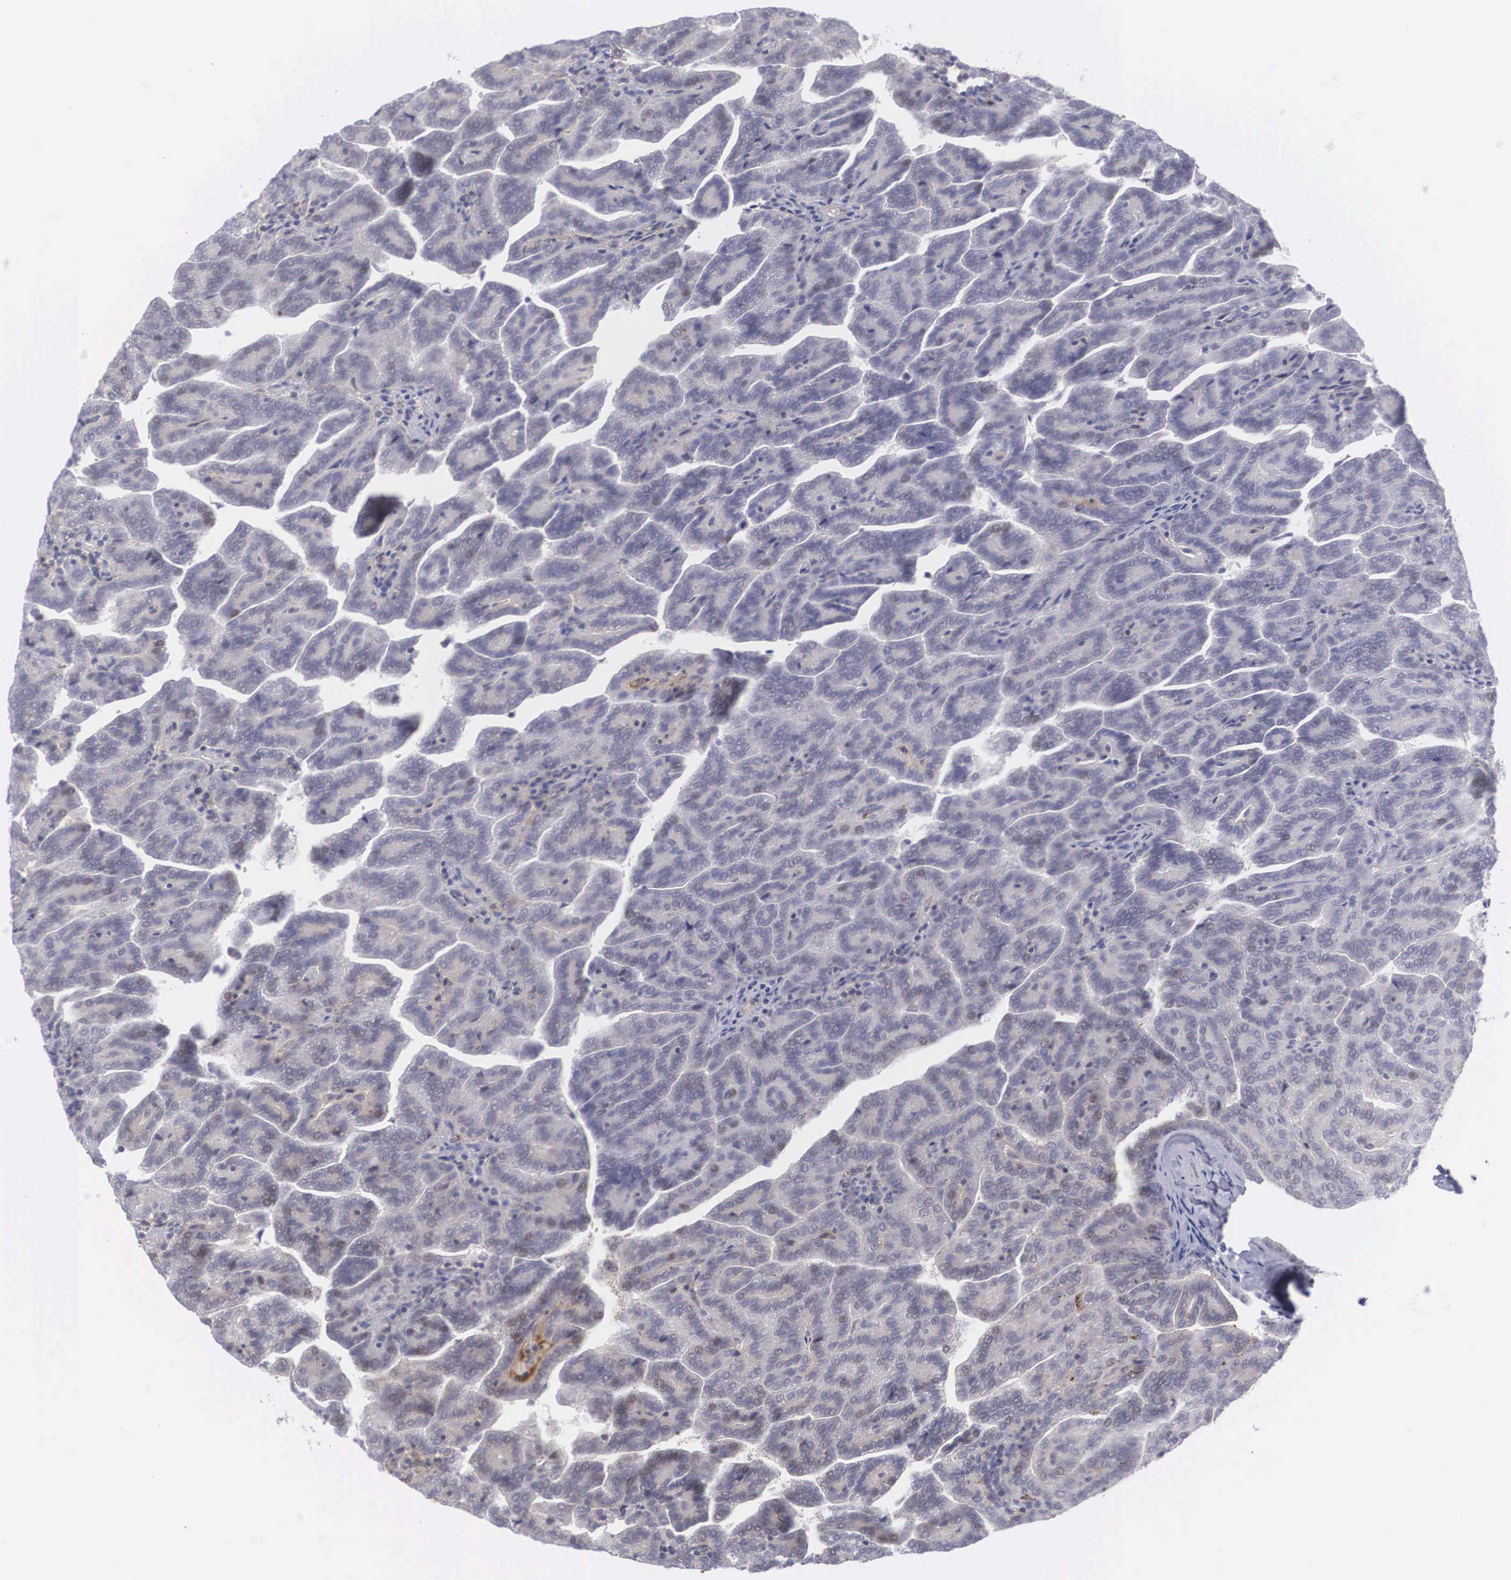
{"staining": {"intensity": "weak", "quantity": "25%-75%", "location": "nuclear"}, "tissue": "renal cancer", "cell_type": "Tumor cells", "image_type": "cancer", "snomed": [{"axis": "morphology", "description": "Adenocarcinoma, NOS"}, {"axis": "topography", "description": "Kidney"}], "caption": "An immunohistochemistry (IHC) image of tumor tissue is shown. Protein staining in brown shows weak nuclear positivity in renal cancer (adenocarcinoma) within tumor cells.", "gene": "RBPJ", "patient": {"sex": "male", "age": 61}}